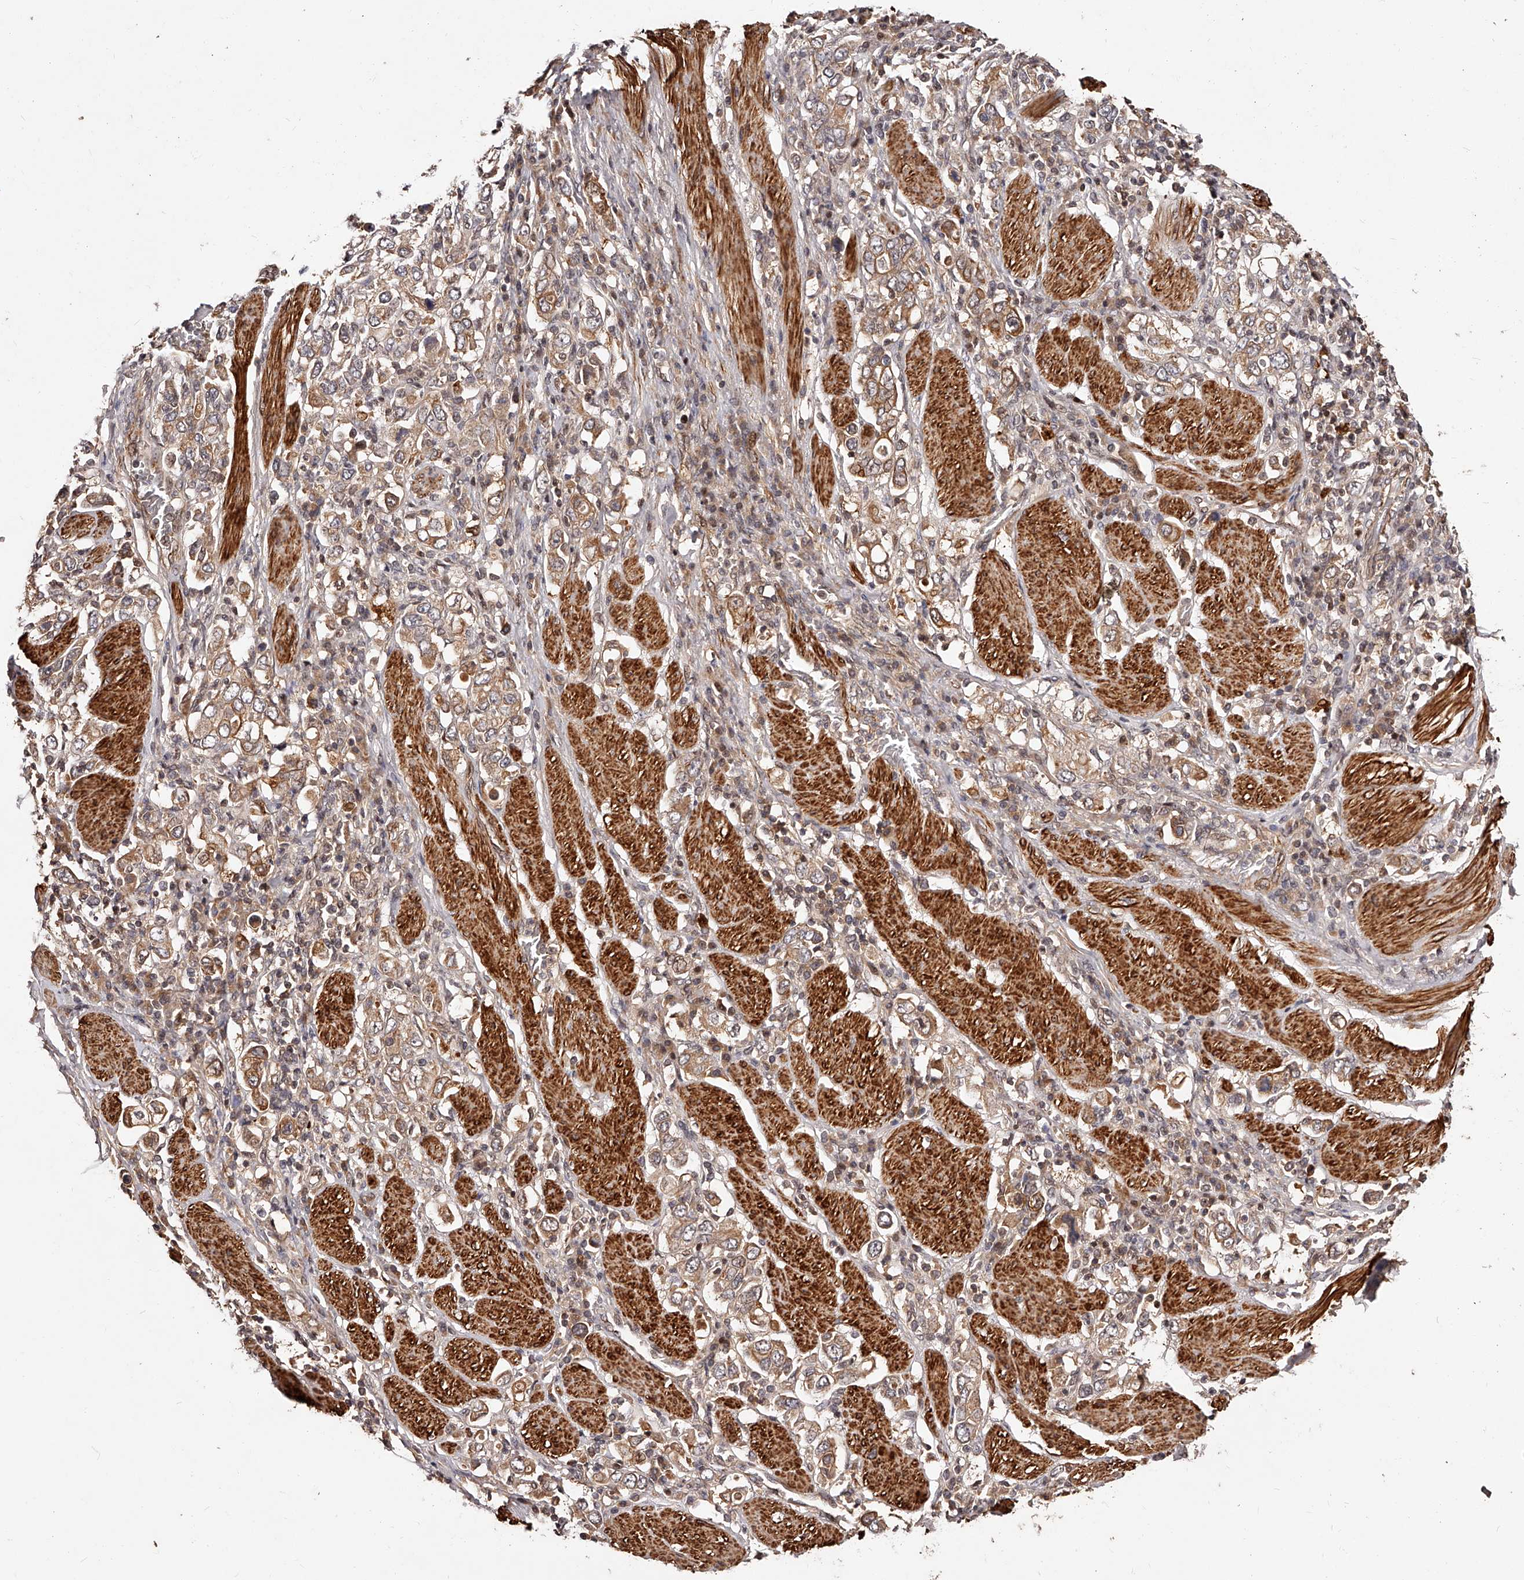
{"staining": {"intensity": "weak", "quantity": ">75%", "location": "cytoplasmic/membranous"}, "tissue": "stomach cancer", "cell_type": "Tumor cells", "image_type": "cancer", "snomed": [{"axis": "morphology", "description": "Adenocarcinoma, NOS"}, {"axis": "topography", "description": "Stomach, upper"}], "caption": "High-magnification brightfield microscopy of stomach adenocarcinoma stained with DAB (brown) and counterstained with hematoxylin (blue). tumor cells exhibit weak cytoplasmic/membranous positivity is present in about>75% of cells.", "gene": "CUL7", "patient": {"sex": "male", "age": 62}}